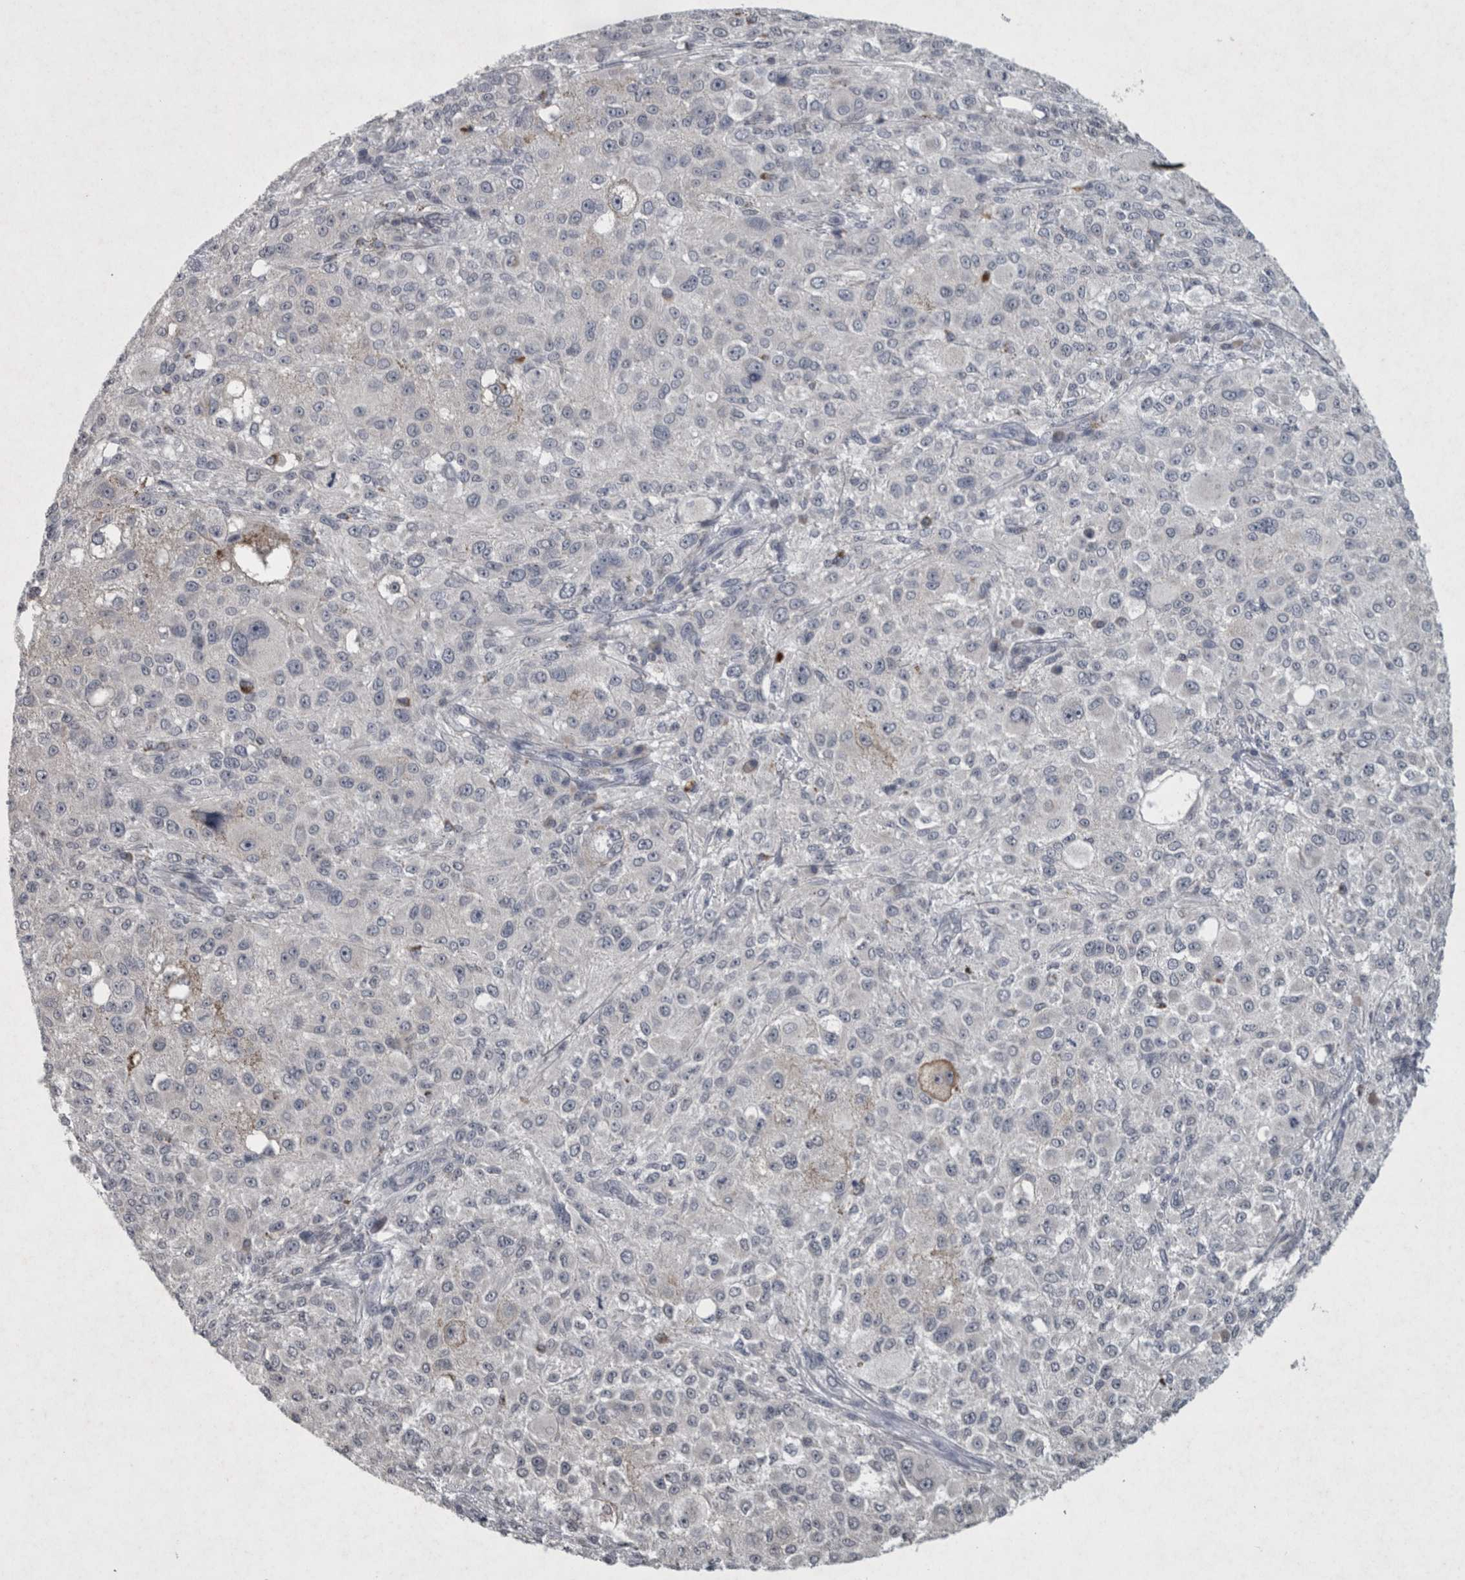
{"staining": {"intensity": "negative", "quantity": "none", "location": "none"}, "tissue": "melanoma", "cell_type": "Tumor cells", "image_type": "cancer", "snomed": [{"axis": "morphology", "description": "Necrosis, NOS"}, {"axis": "morphology", "description": "Malignant melanoma, NOS"}, {"axis": "topography", "description": "Skin"}], "caption": "Image shows no significant protein positivity in tumor cells of malignant melanoma.", "gene": "WNT7A", "patient": {"sex": "female", "age": 87}}